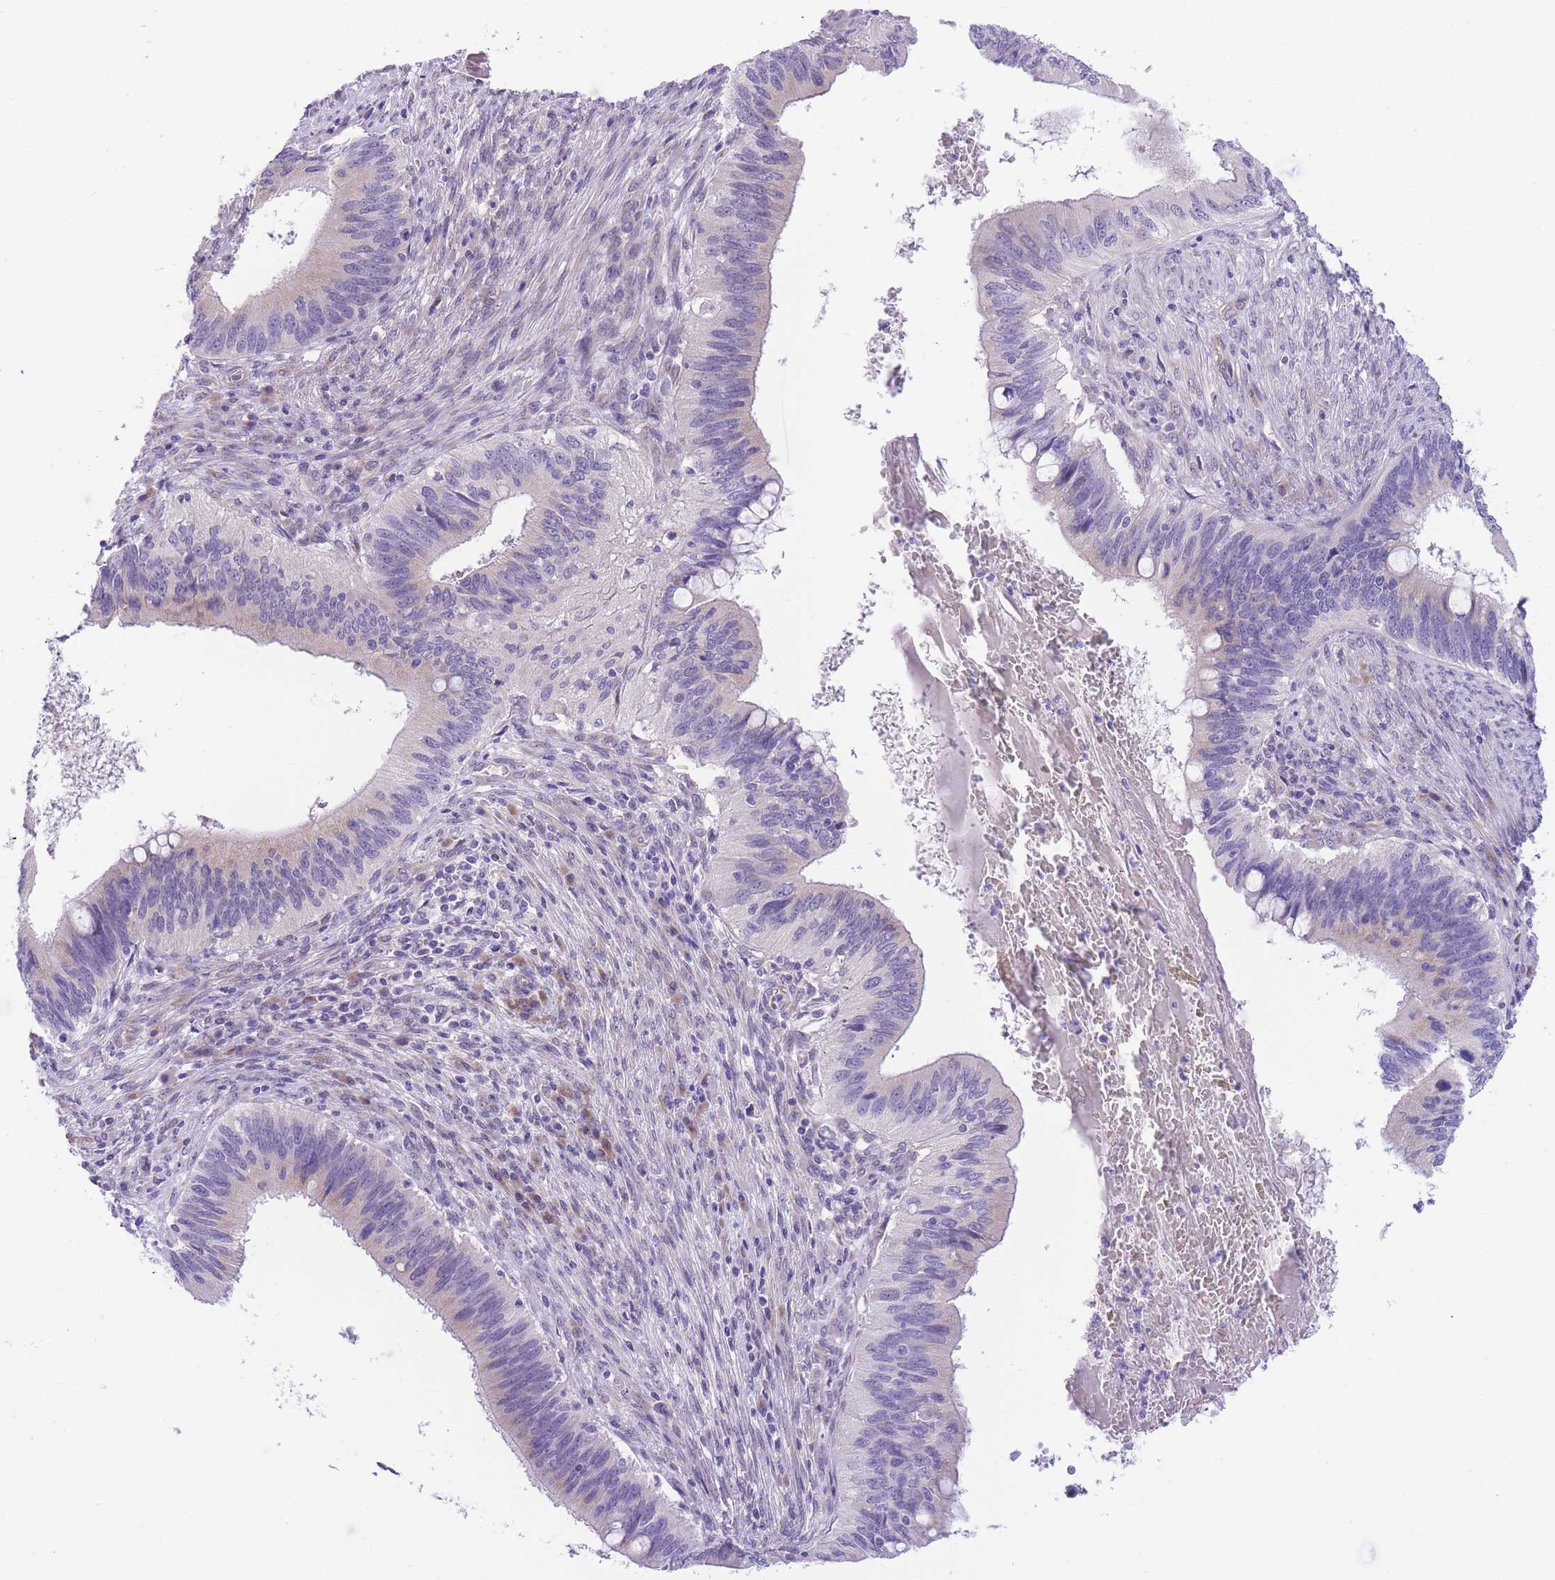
{"staining": {"intensity": "negative", "quantity": "none", "location": "none"}, "tissue": "cervical cancer", "cell_type": "Tumor cells", "image_type": "cancer", "snomed": [{"axis": "morphology", "description": "Adenocarcinoma, NOS"}, {"axis": "topography", "description": "Cervix"}], "caption": "Tumor cells show no significant expression in adenocarcinoma (cervical).", "gene": "WWOX", "patient": {"sex": "female", "age": 42}}